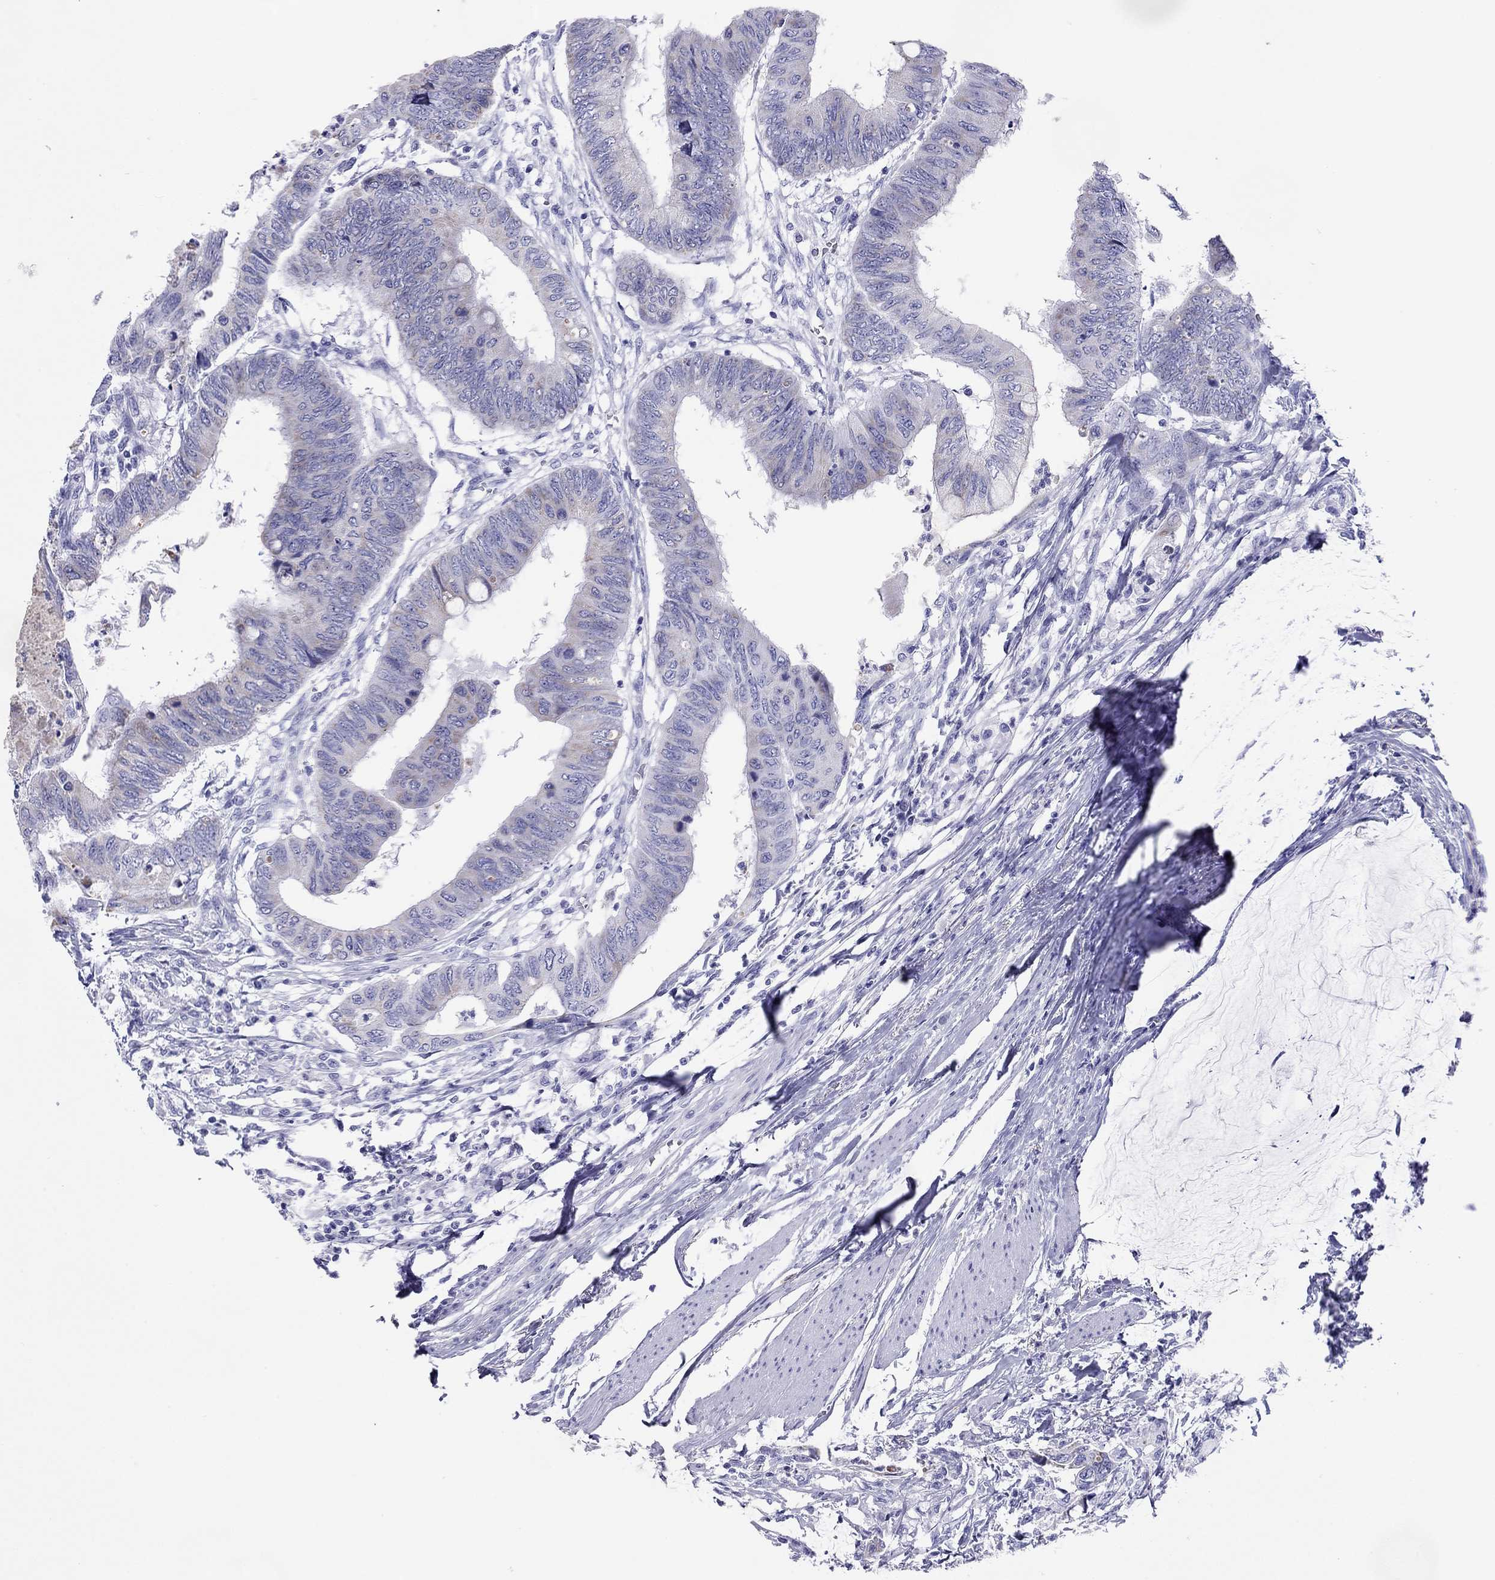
{"staining": {"intensity": "negative", "quantity": "none", "location": "none"}, "tissue": "colorectal cancer", "cell_type": "Tumor cells", "image_type": "cancer", "snomed": [{"axis": "morphology", "description": "Normal tissue, NOS"}, {"axis": "morphology", "description": "Adenocarcinoma, NOS"}, {"axis": "topography", "description": "Rectum"}, {"axis": "topography", "description": "Peripheral nerve tissue"}], "caption": "Colorectal cancer (adenocarcinoma) stained for a protein using immunohistochemistry (IHC) shows no positivity tumor cells.", "gene": "DPY19L2", "patient": {"sex": "male", "age": 92}}